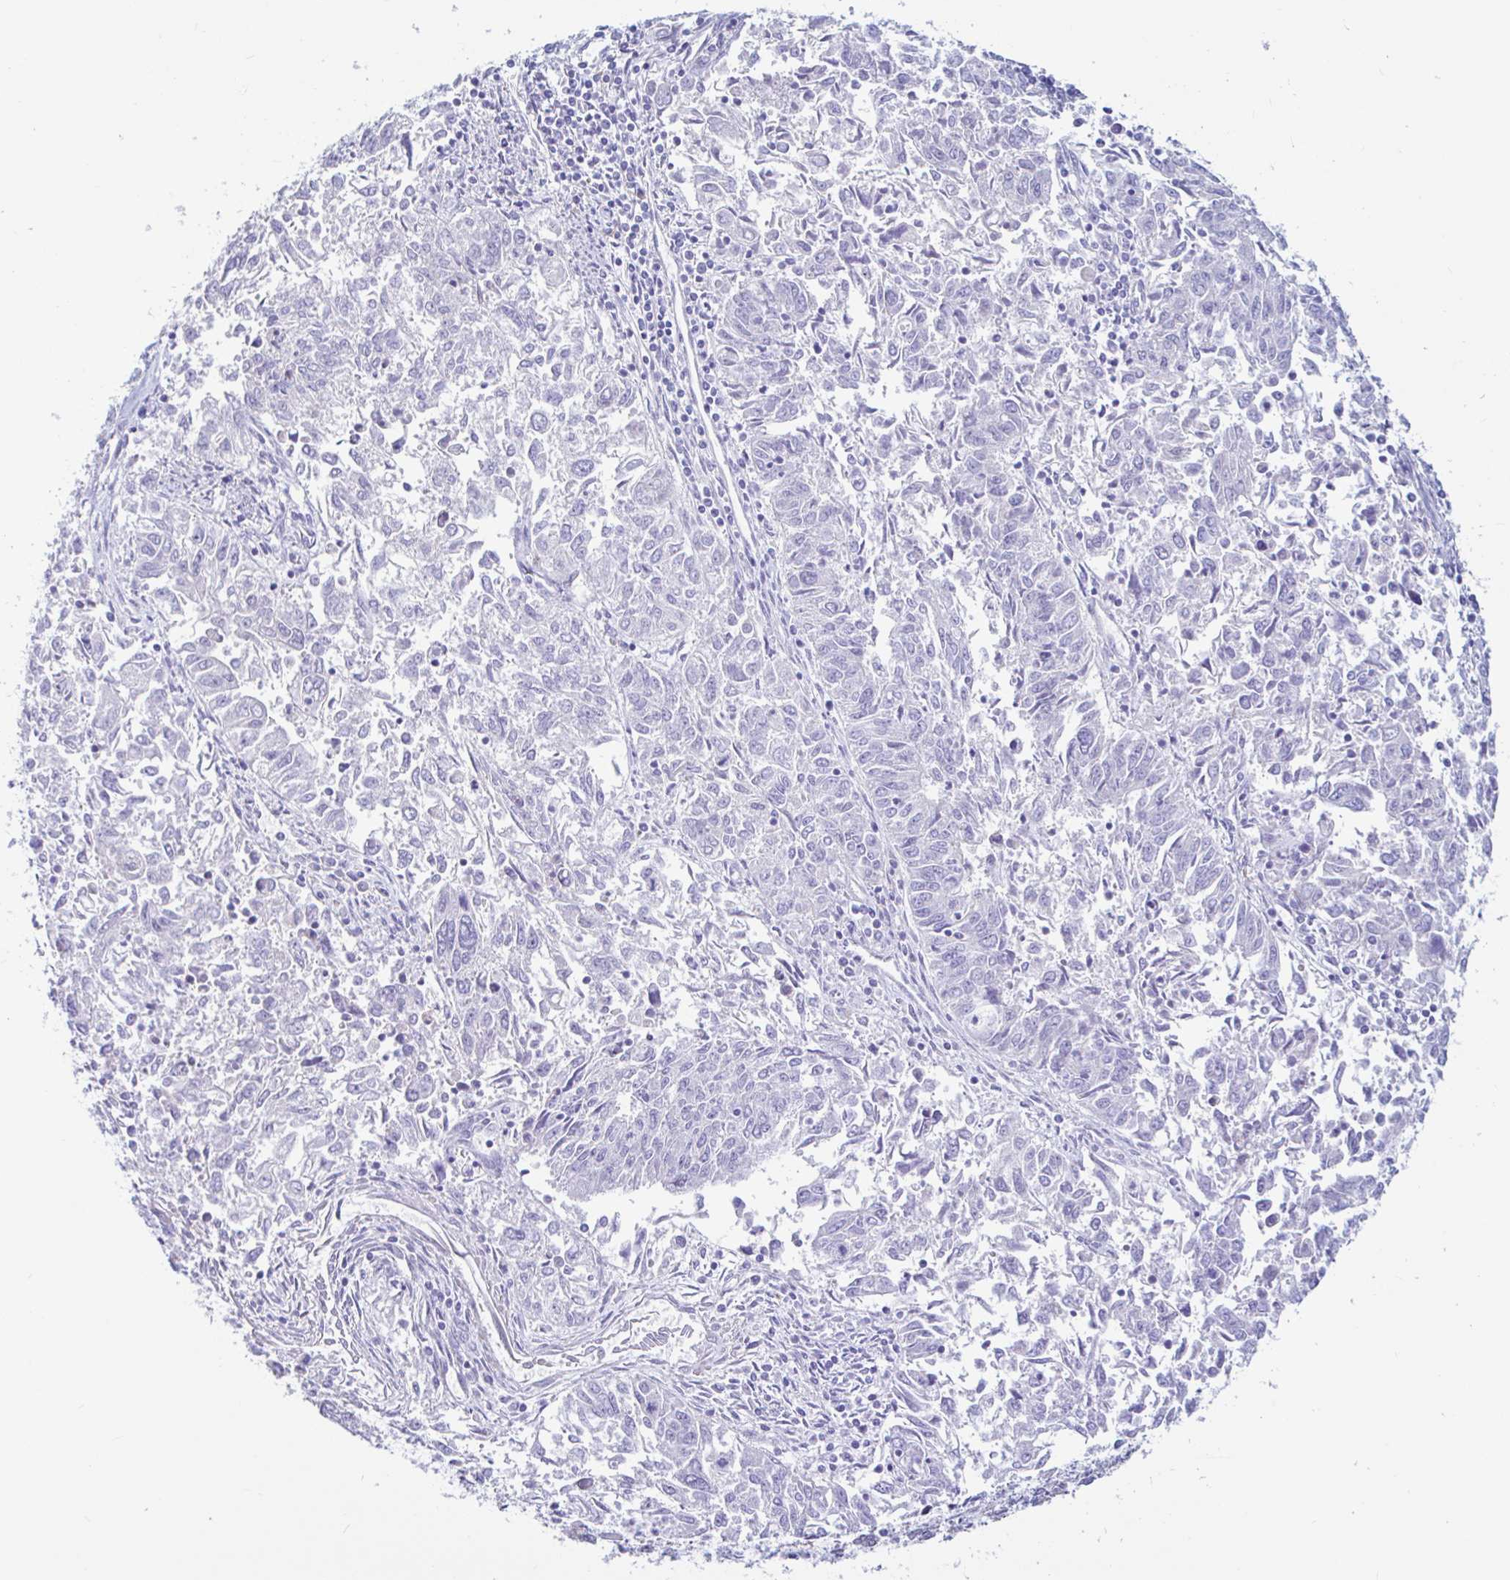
{"staining": {"intensity": "negative", "quantity": "none", "location": "none"}, "tissue": "endometrial cancer", "cell_type": "Tumor cells", "image_type": "cancer", "snomed": [{"axis": "morphology", "description": "Adenocarcinoma, NOS"}, {"axis": "topography", "description": "Endometrium"}], "caption": "Histopathology image shows no protein expression in tumor cells of endometrial cancer (adenocarcinoma) tissue.", "gene": "NBPF3", "patient": {"sex": "female", "age": 42}}